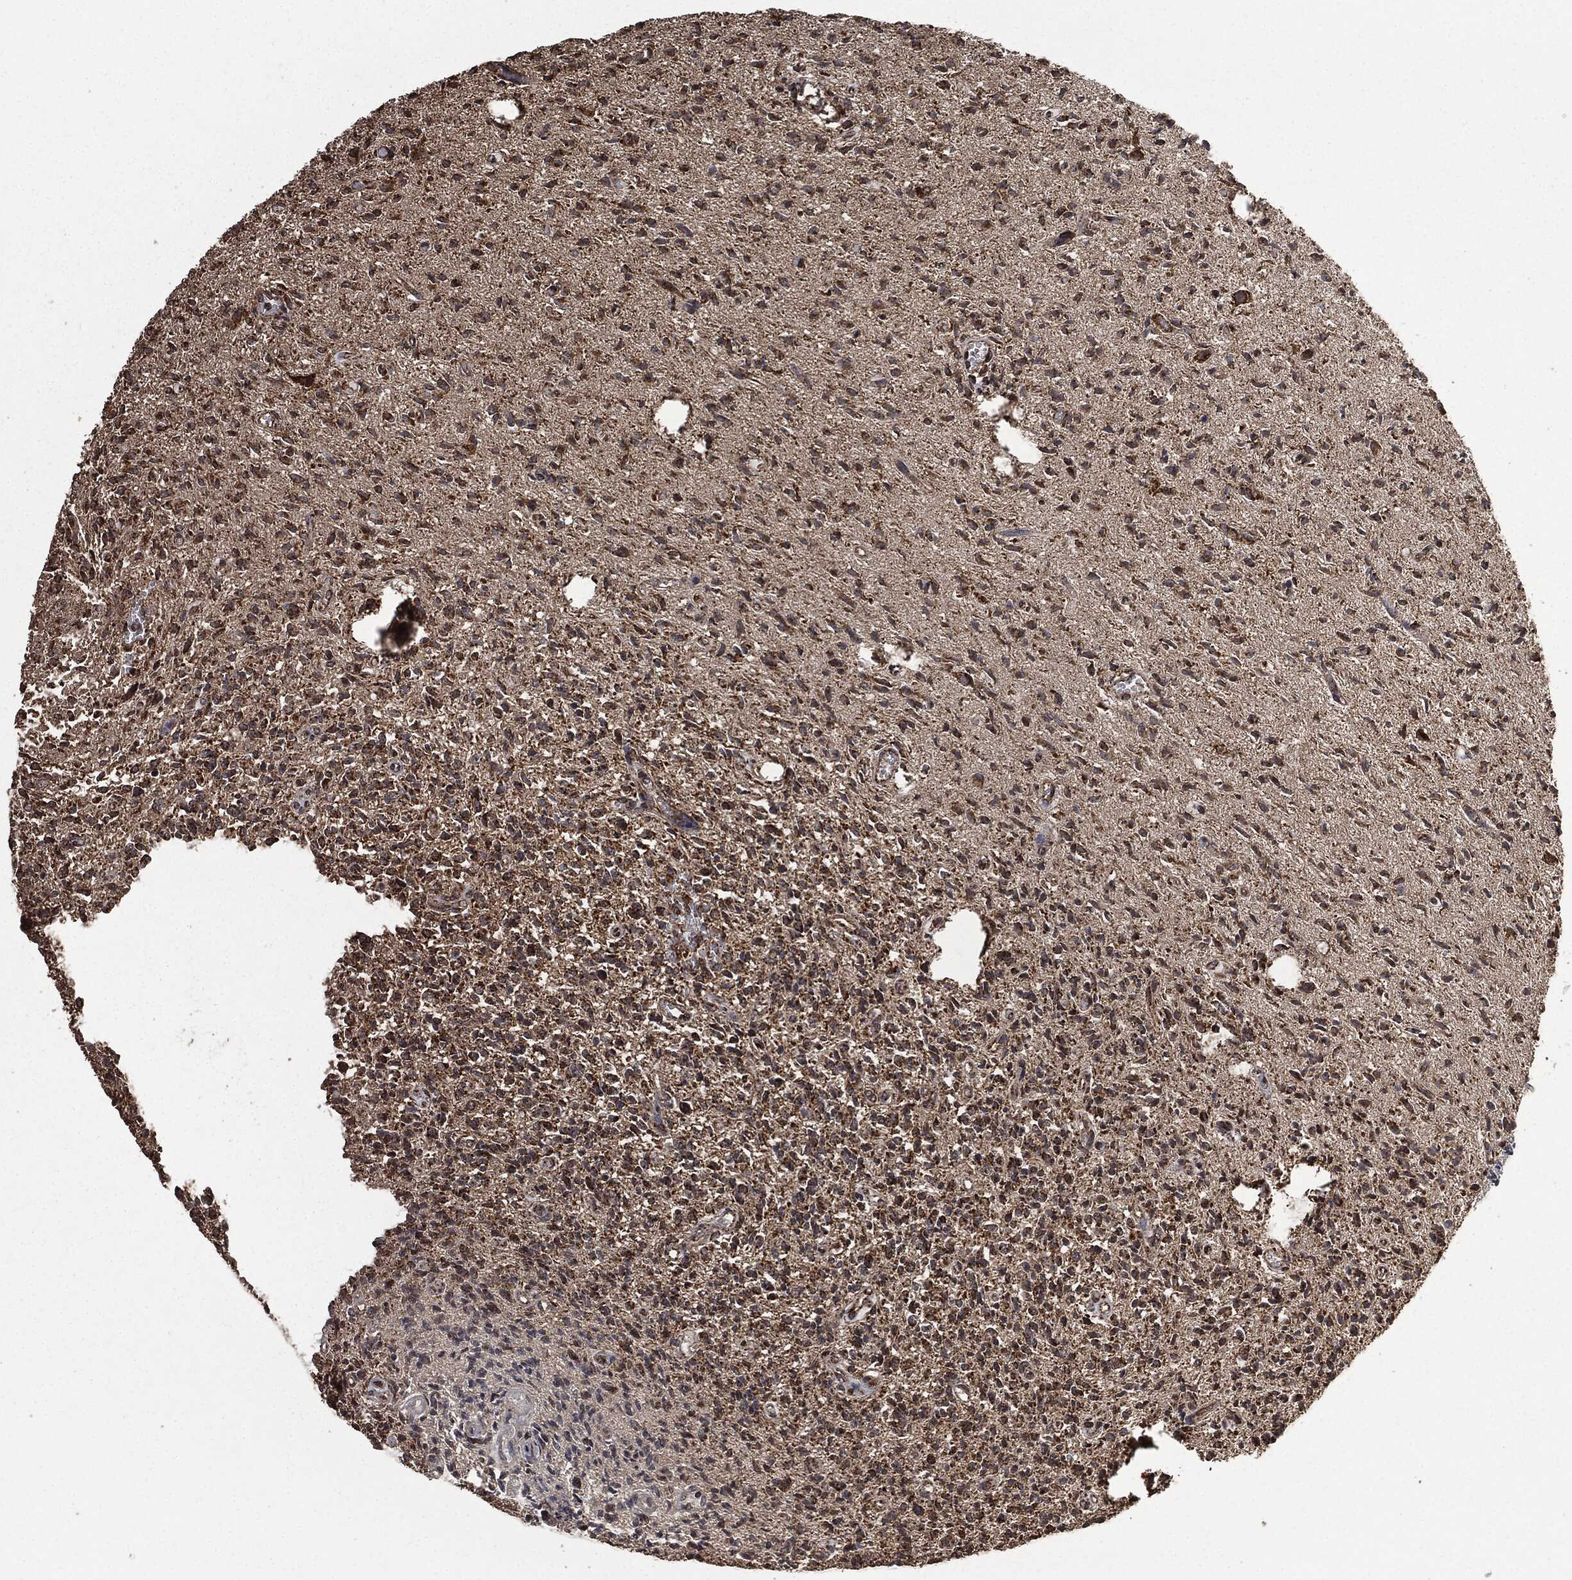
{"staining": {"intensity": "strong", "quantity": "25%-75%", "location": "cytoplasmic/membranous"}, "tissue": "glioma", "cell_type": "Tumor cells", "image_type": "cancer", "snomed": [{"axis": "morphology", "description": "Glioma, malignant, High grade"}, {"axis": "topography", "description": "Brain"}], "caption": "Immunohistochemistry of malignant high-grade glioma reveals high levels of strong cytoplasmic/membranous positivity in about 25%-75% of tumor cells.", "gene": "LIG3", "patient": {"sex": "male", "age": 64}}